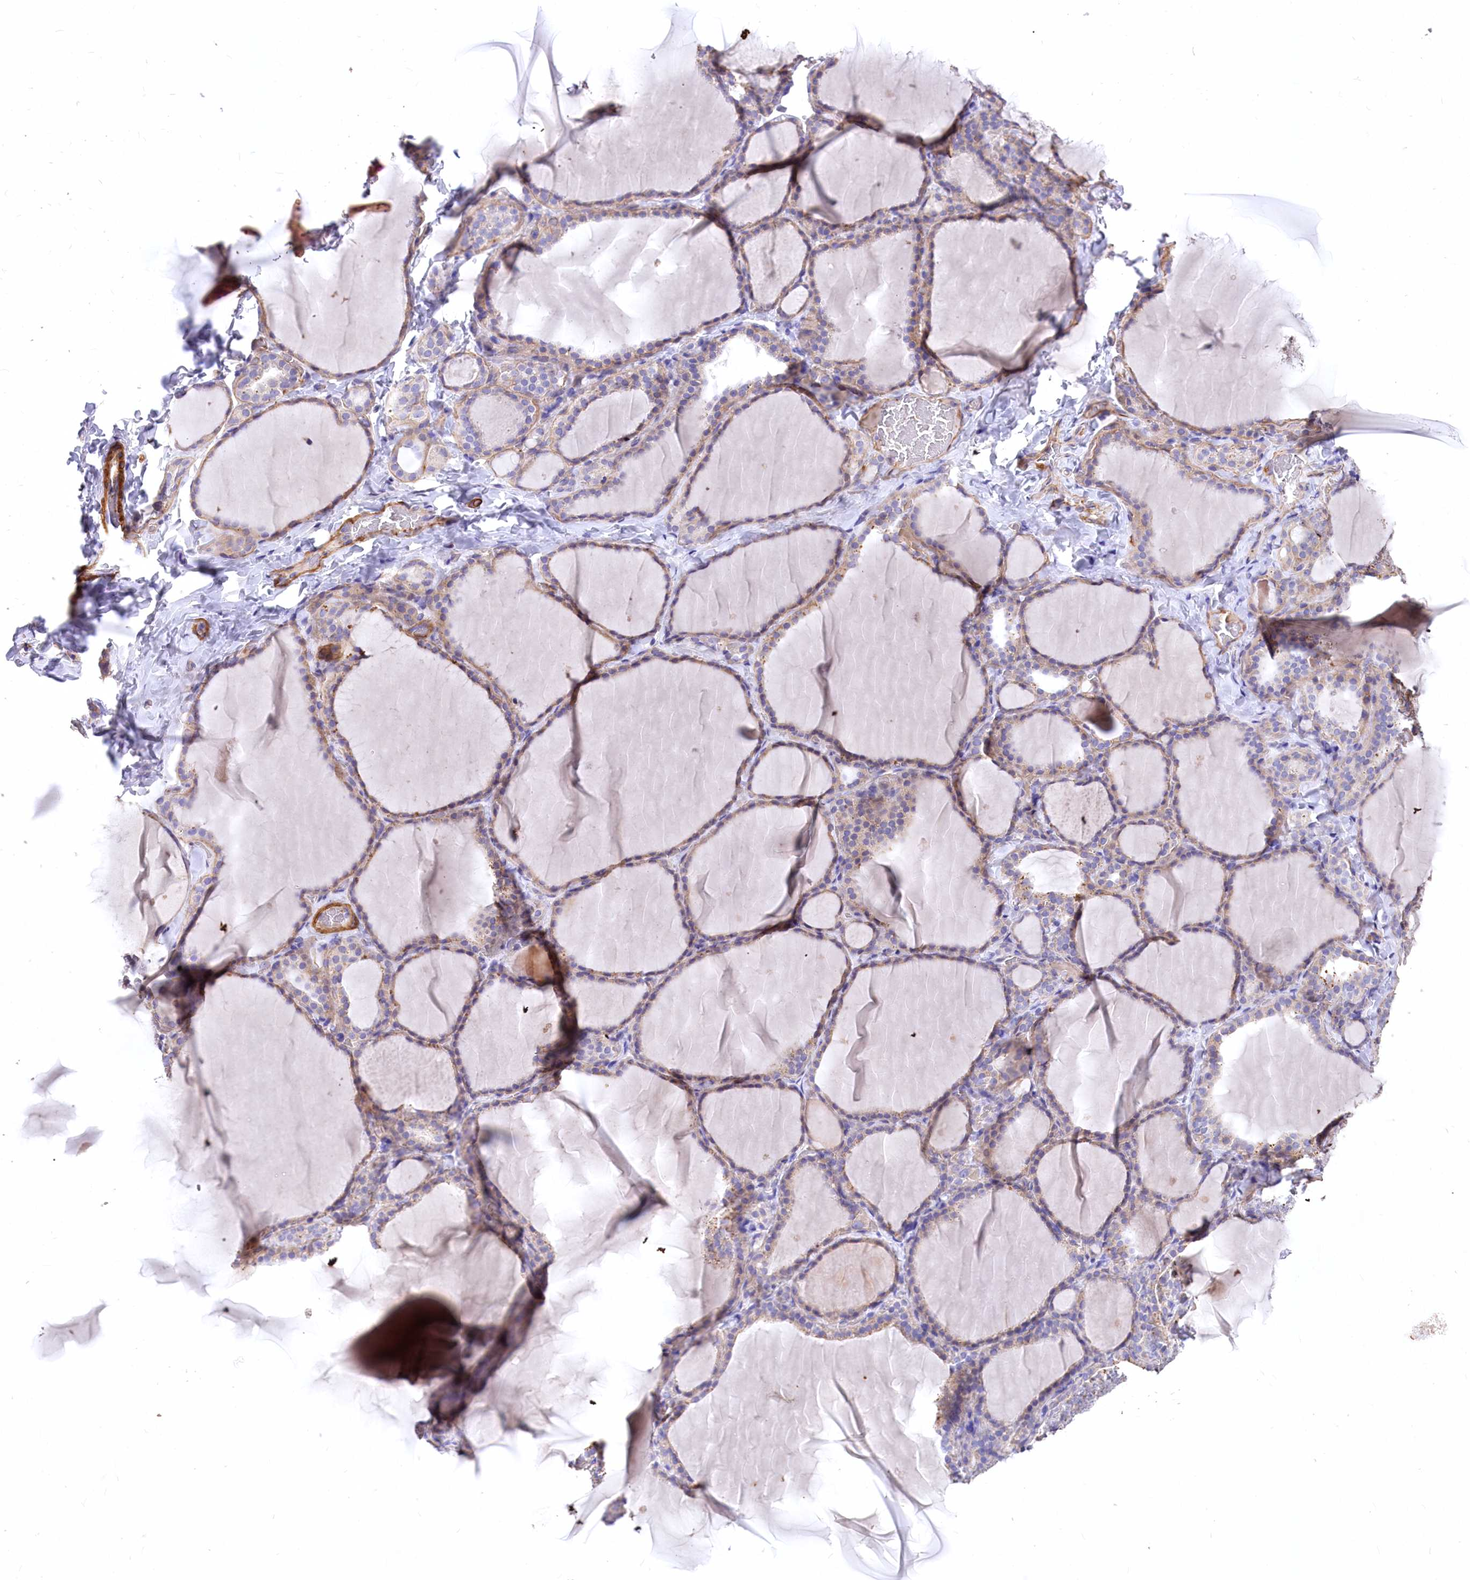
{"staining": {"intensity": "weak", "quantity": ">75%", "location": "cytoplasmic/membranous"}, "tissue": "thyroid gland", "cell_type": "Glandular cells", "image_type": "normal", "snomed": [{"axis": "morphology", "description": "Normal tissue, NOS"}, {"axis": "topography", "description": "Thyroid gland"}], "caption": "DAB (3,3'-diaminobenzidine) immunohistochemical staining of unremarkable thyroid gland exhibits weak cytoplasmic/membranous protein staining in about >75% of glandular cells.", "gene": "RDH16", "patient": {"sex": "female", "age": 22}}